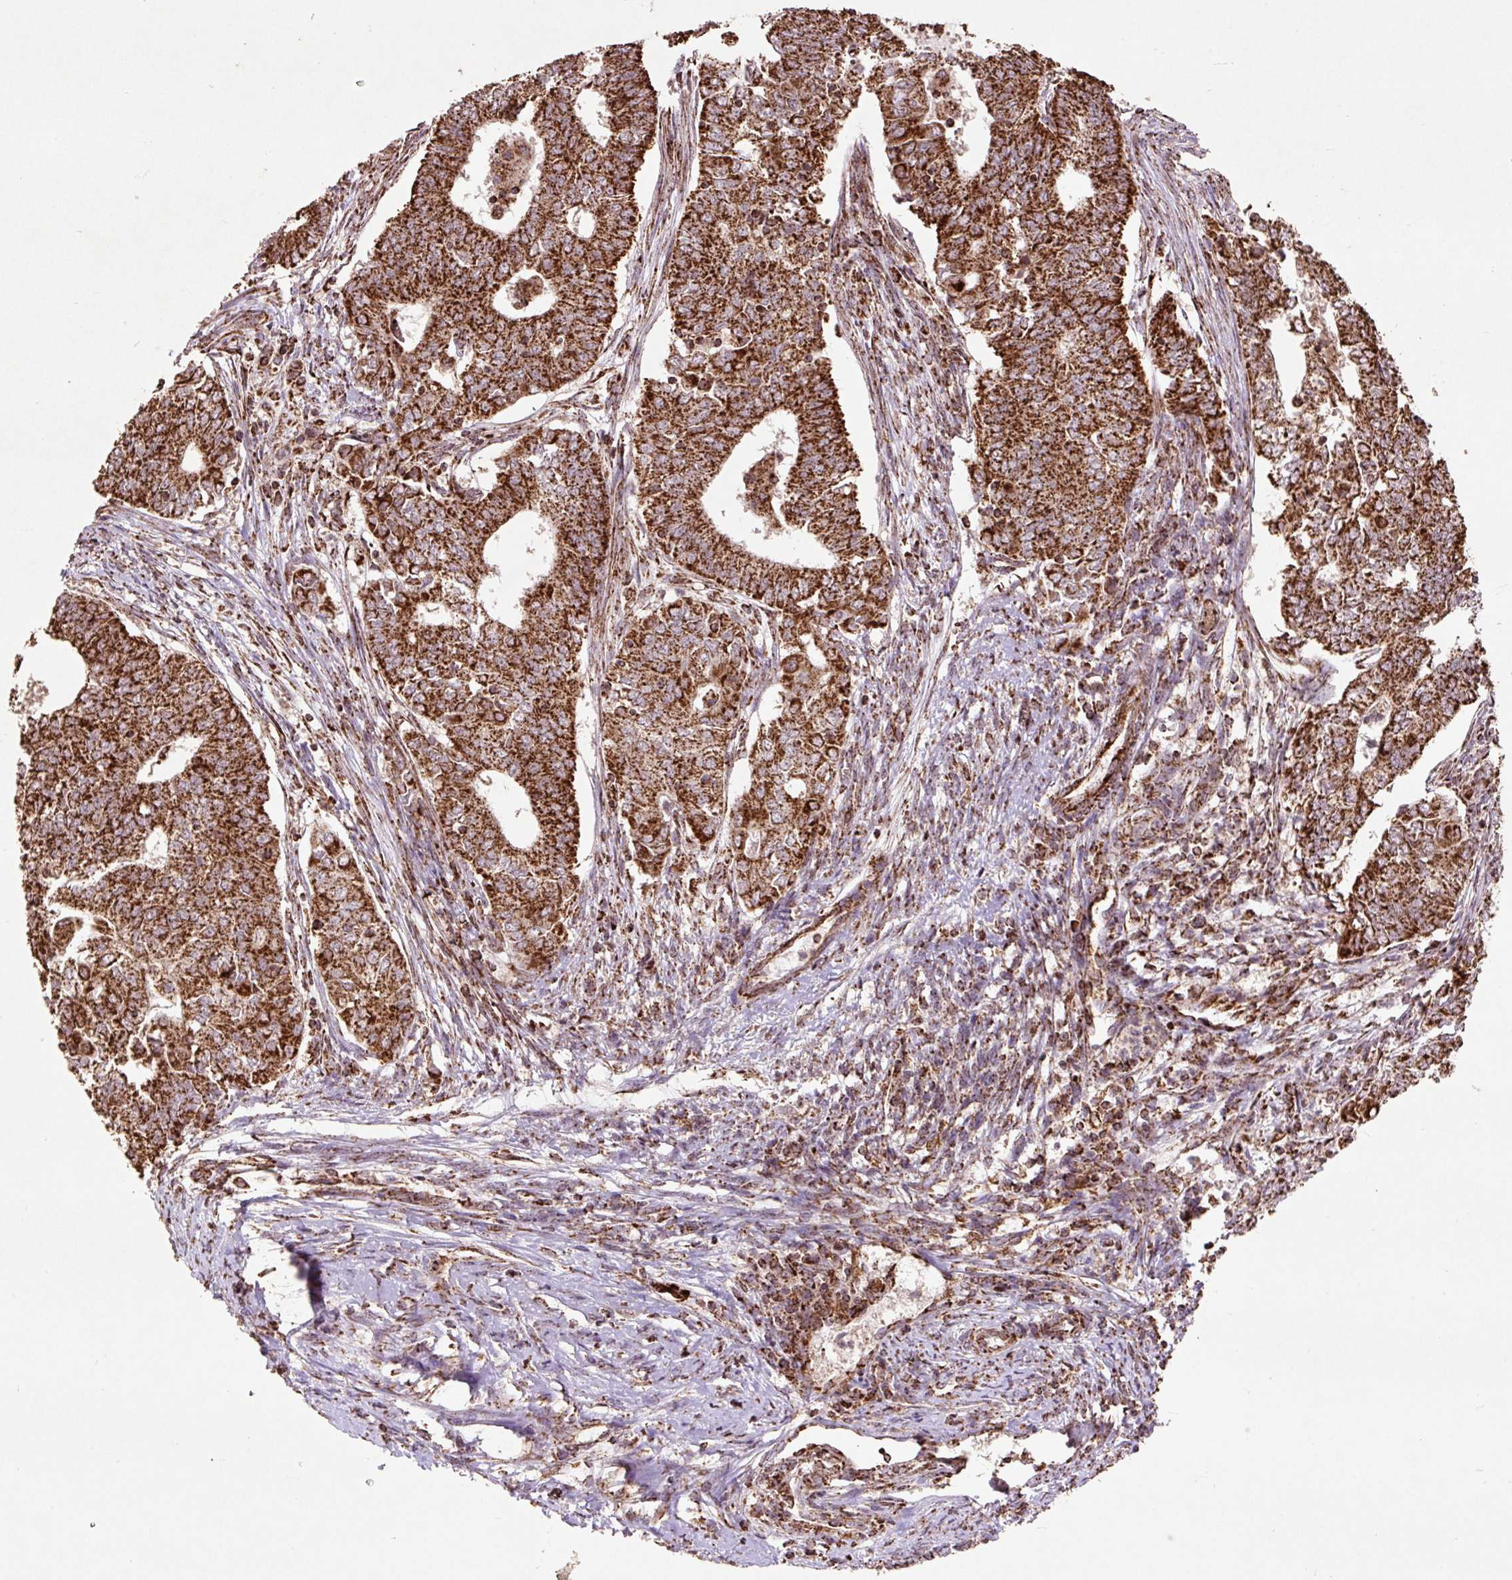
{"staining": {"intensity": "strong", "quantity": ">75%", "location": "cytoplasmic/membranous"}, "tissue": "endometrial cancer", "cell_type": "Tumor cells", "image_type": "cancer", "snomed": [{"axis": "morphology", "description": "Adenocarcinoma, NOS"}, {"axis": "topography", "description": "Endometrium"}], "caption": "Protein staining by IHC reveals strong cytoplasmic/membranous positivity in about >75% of tumor cells in endometrial cancer.", "gene": "ATP5F1A", "patient": {"sex": "female", "age": 62}}